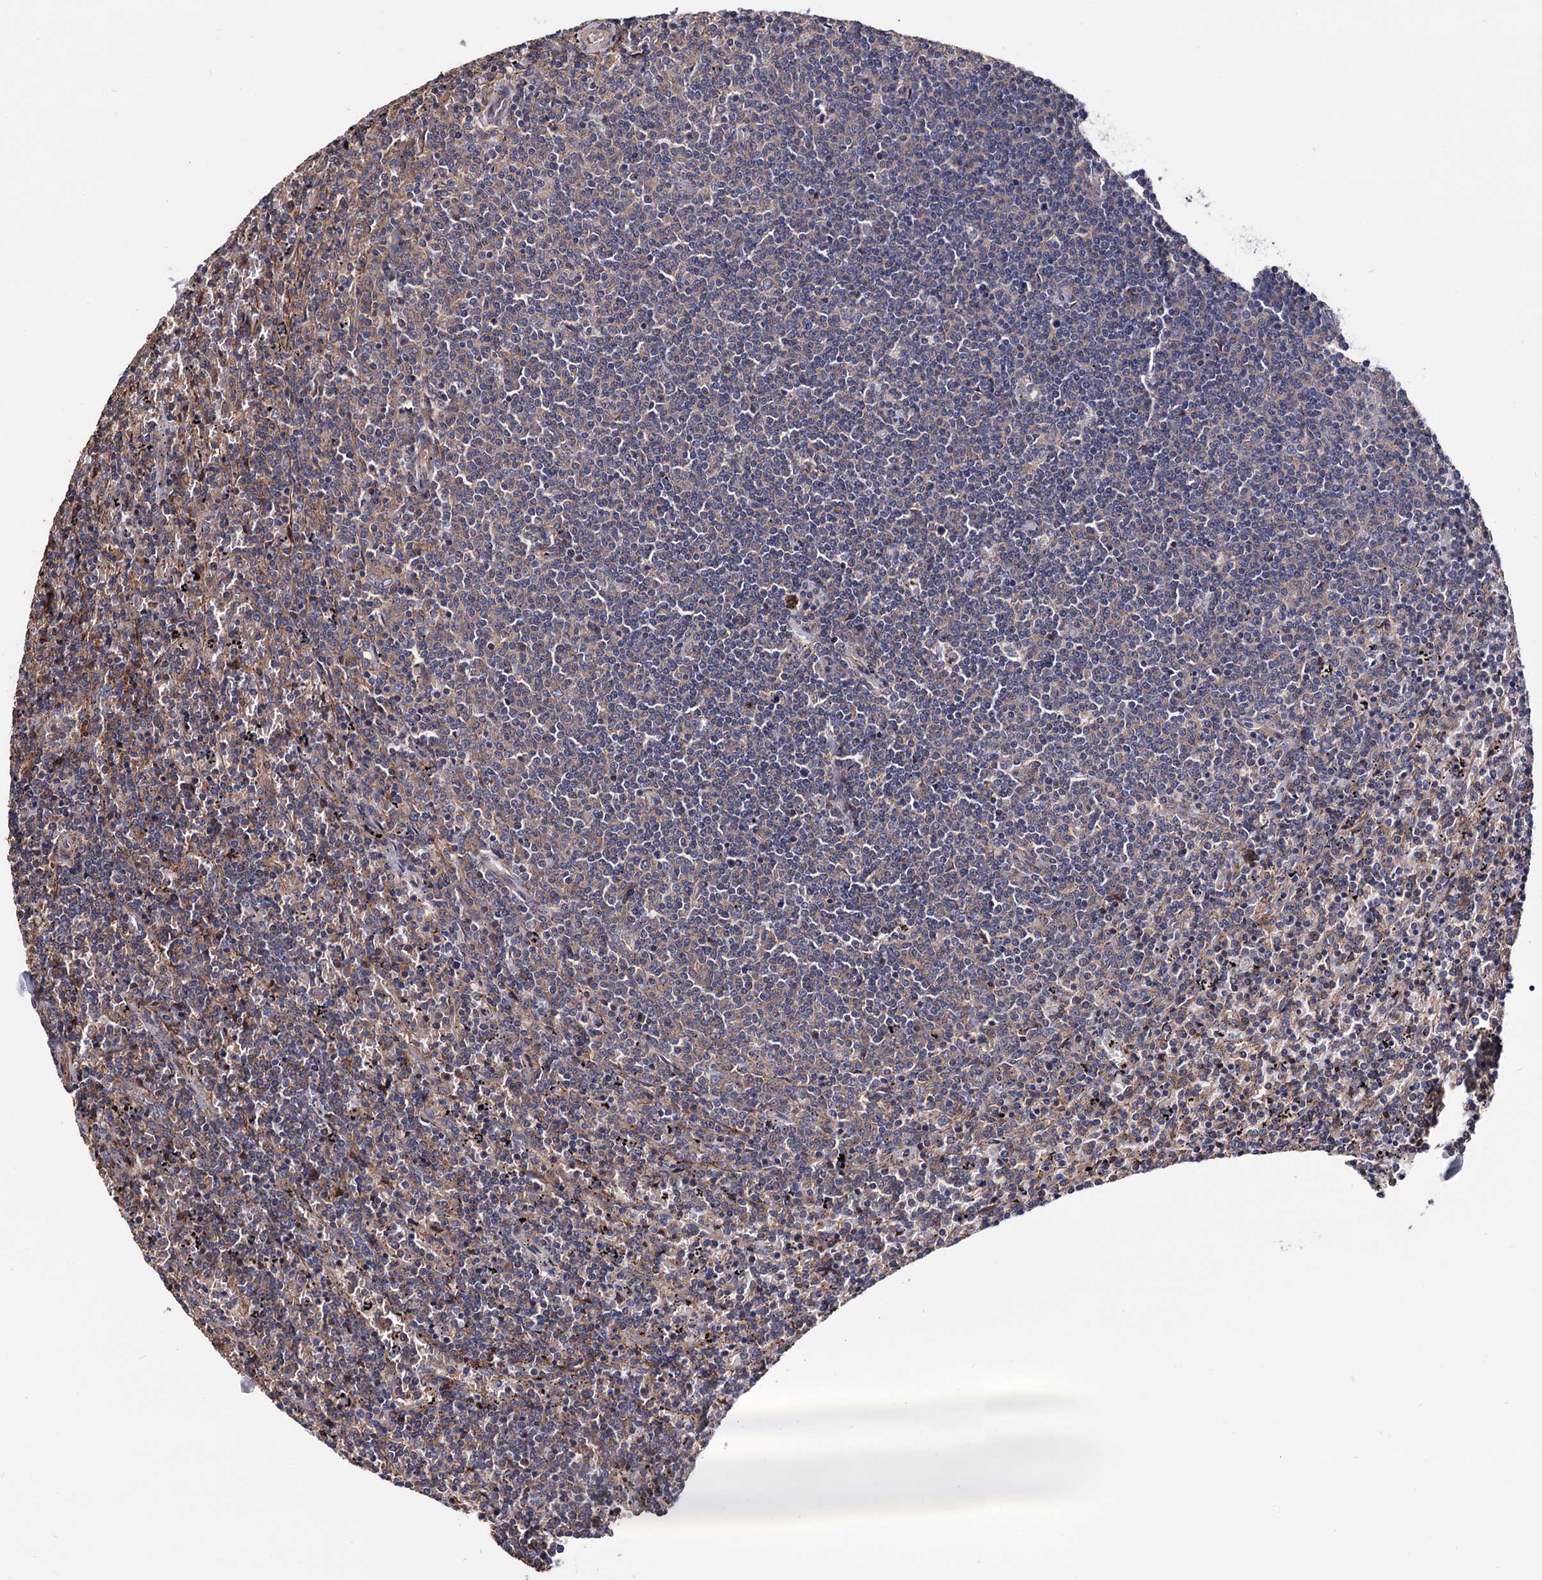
{"staining": {"intensity": "negative", "quantity": "none", "location": "none"}, "tissue": "lymphoma", "cell_type": "Tumor cells", "image_type": "cancer", "snomed": [{"axis": "morphology", "description": "Malignant lymphoma, non-Hodgkin's type, Low grade"}, {"axis": "topography", "description": "Spleen"}], "caption": "DAB immunohistochemical staining of malignant lymphoma, non-Hodgkin's type (low-grade) shows no significant expression in tumor cells.", "gene": "FERMT2", "patient": {"sex": "female", "age": 50}}